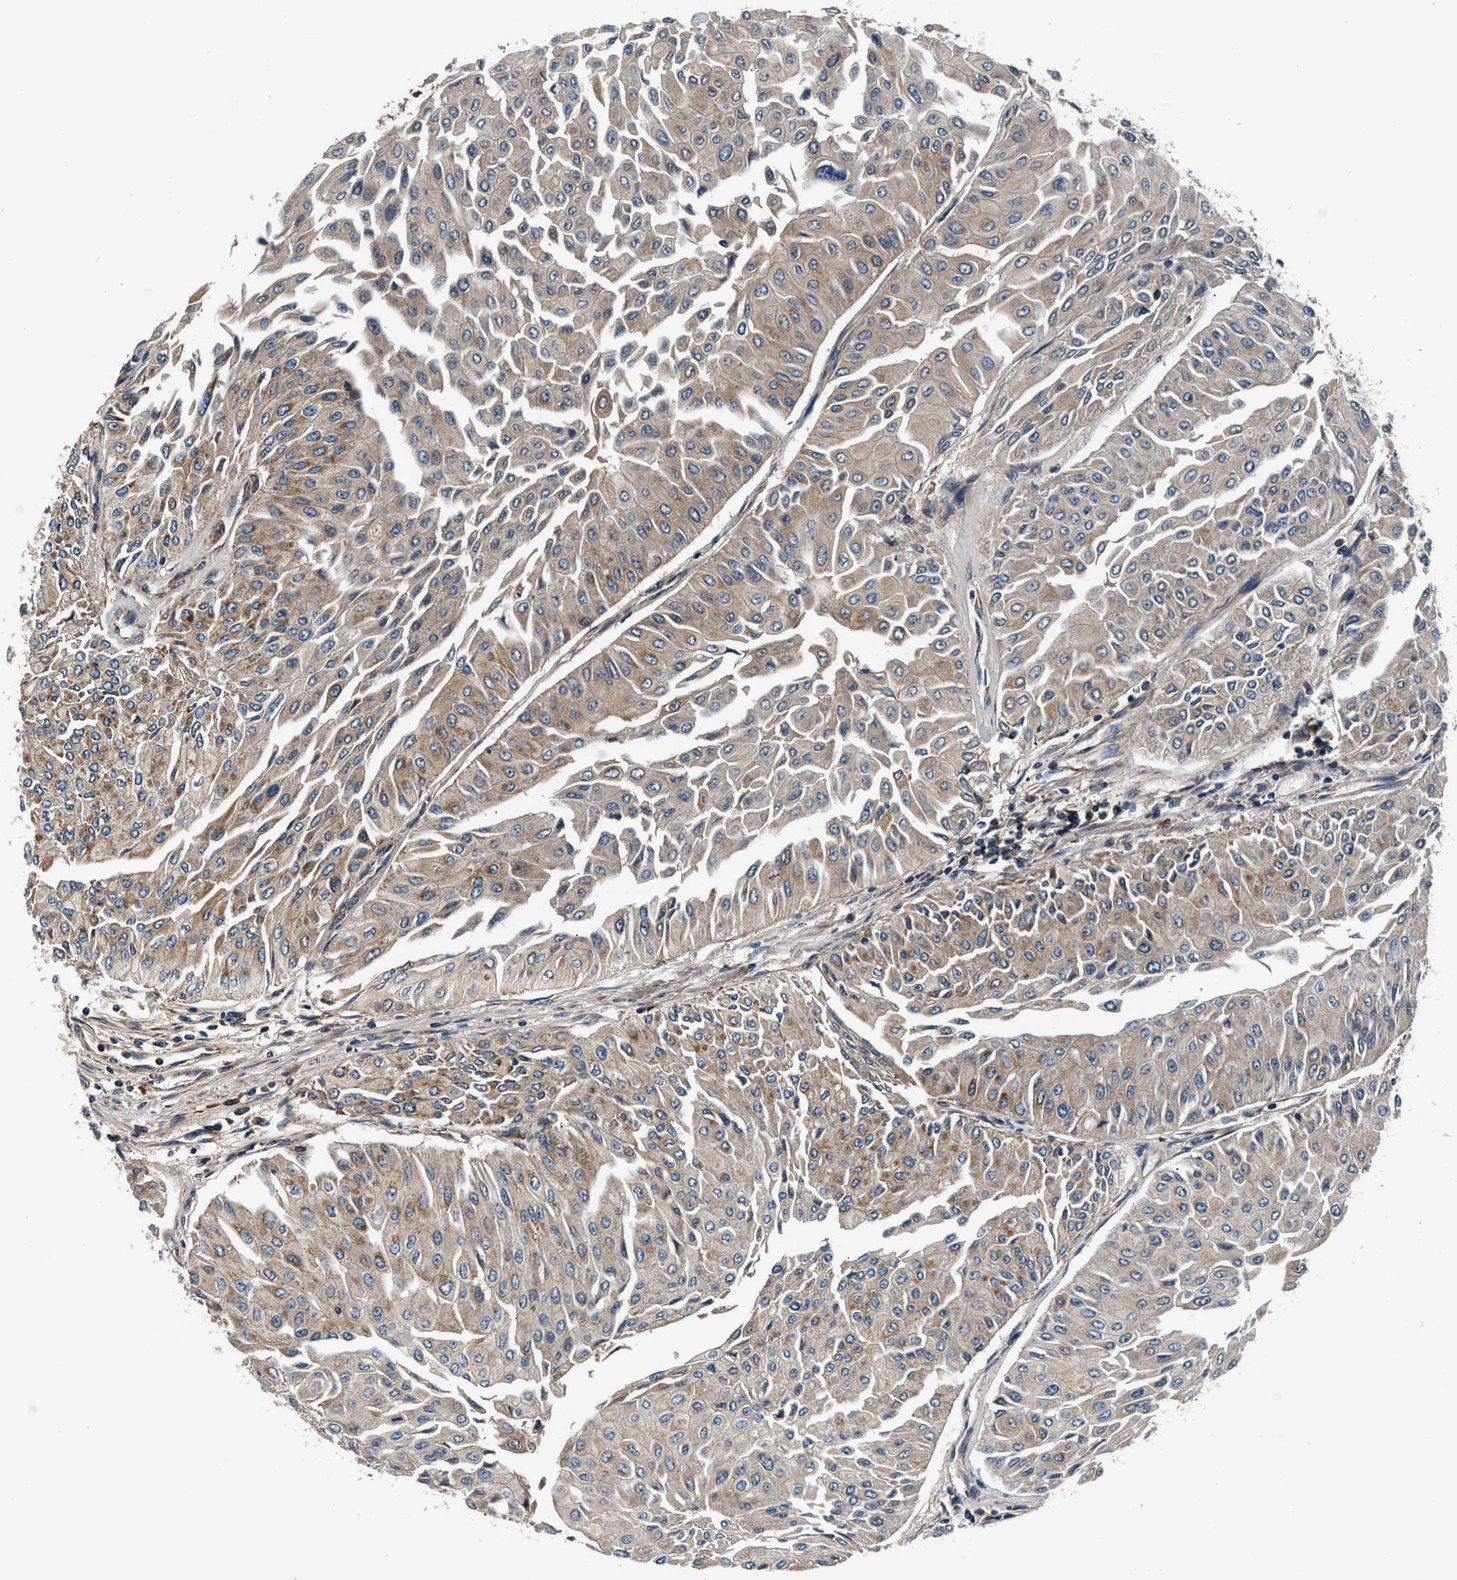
{"staining": {"intensity": "strong", "quantity": "25%-75%", "location": "cytoplasmic/membranous"}, "tissue": "urothelial cancer", "cell_type": "Tumor cells", "image_type": "cancer", "snomed": [{"axis": "morphology", "description": "Urothelial carcinoma, Low grade"}, {"axis": "topography", "description": "Urinary bladder"}], "caption": "Immunohistochemical staining of urothelial cancer displays high levels of strong cytoplasmic/membranous expression in approximately 25%-75% of tumor cells.", "gene": "IMMT", "patient": {"sex": "male", "age": 67}}